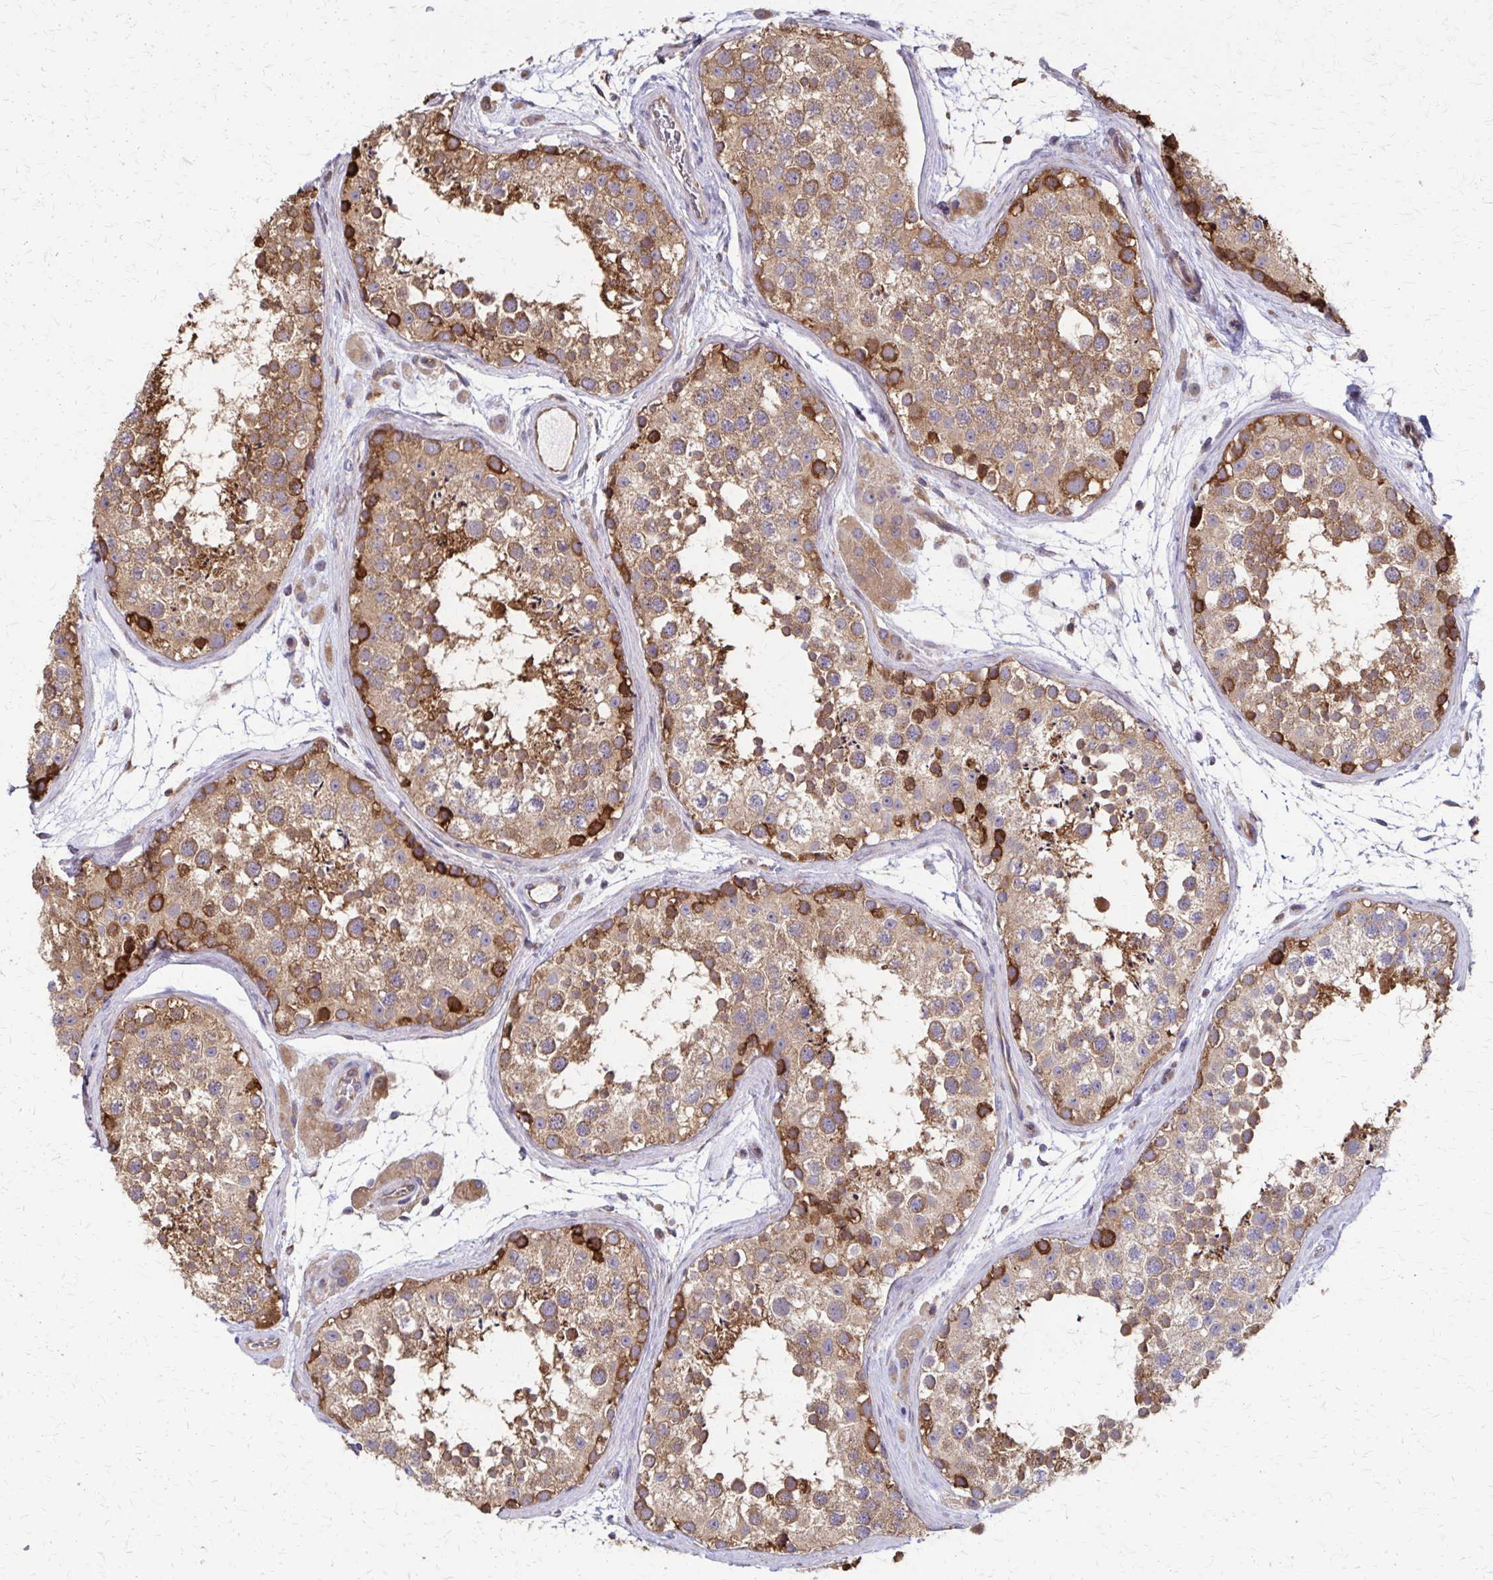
{"staining": {"intensity": "moderate", "quantity": ">75%", "location": "cytoplasmic/membranous"}, "tissue": "testis", "cell_type": "Cells in seminiferous ducts", "image_type": "normal", "snomed": [{"axis": "morphology", "description": "Normal tissue, NOS"}, {"axis": "topography", "description": "Testis"}], "caption": "Protein expression analysis of unremarkable testis shows moderate cytoplasmic/membranous staining in approximately >75% of cells in seminiferous ducts. The staining is performed using DAB brown chromogen to label protein expression. The nuclei are counter-stained blue using hematoxylin.", "gene": "EEF2", "patient": {"sex": "male", "age": 41}}